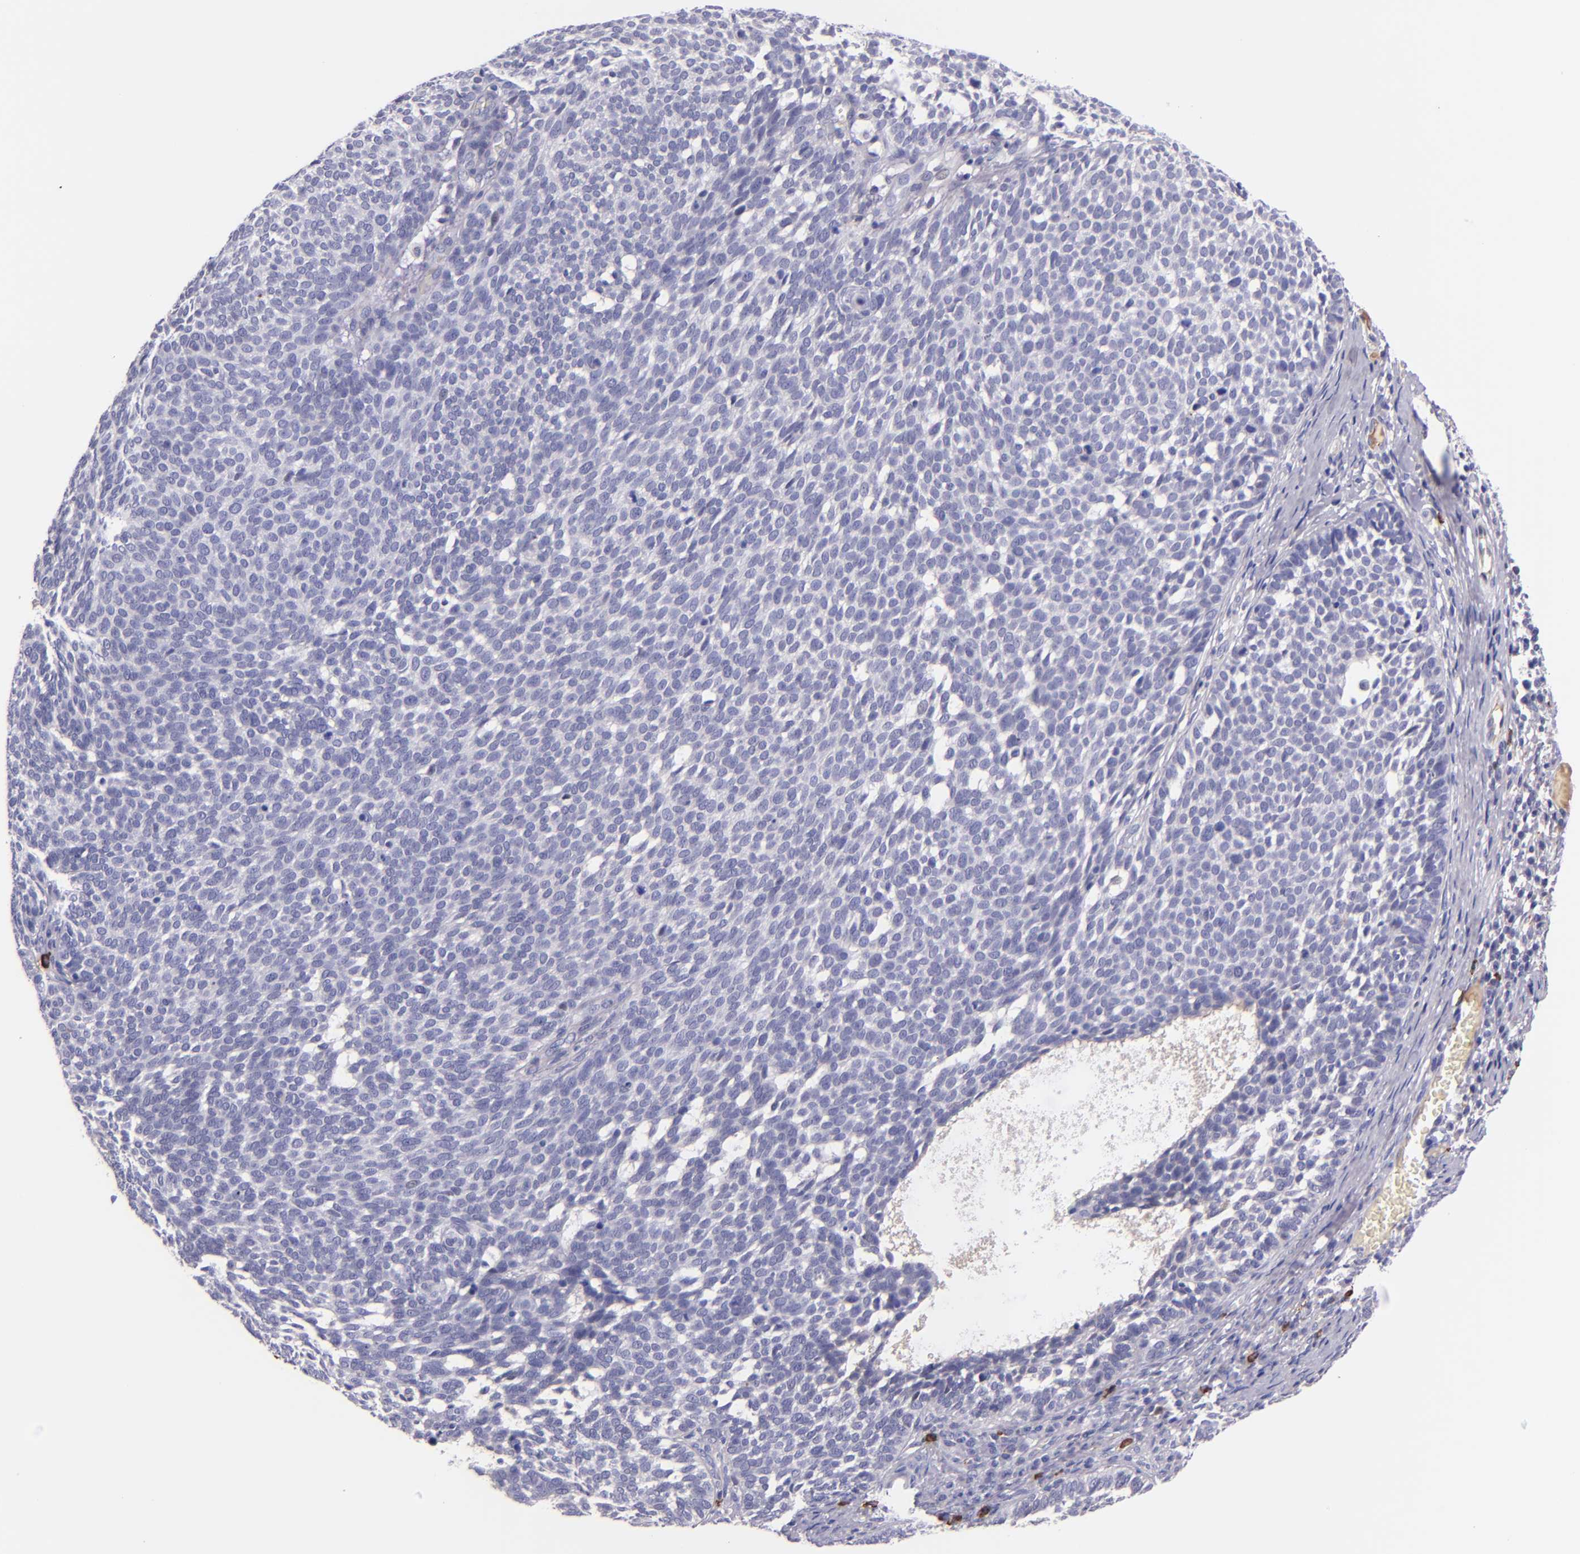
{"staining": {"intensity": "negative", "quantity": "none", "location": "none"}, "tissue": "skin cancer", "cell_type": "Tumor cells", "image_type": "cancer", "snomed": [{"axis": "morphology", "description": "Basal cell carcinoma"}, {"axis": "topography", "description": "Skin"}], "caption": "Human skin cancer (basal cell carcinoma) stained for a protein using IHC demonstrates no staining in tumor cells.", "gene": "KNG1", "patient": {"sex": "male", "age": 63}}